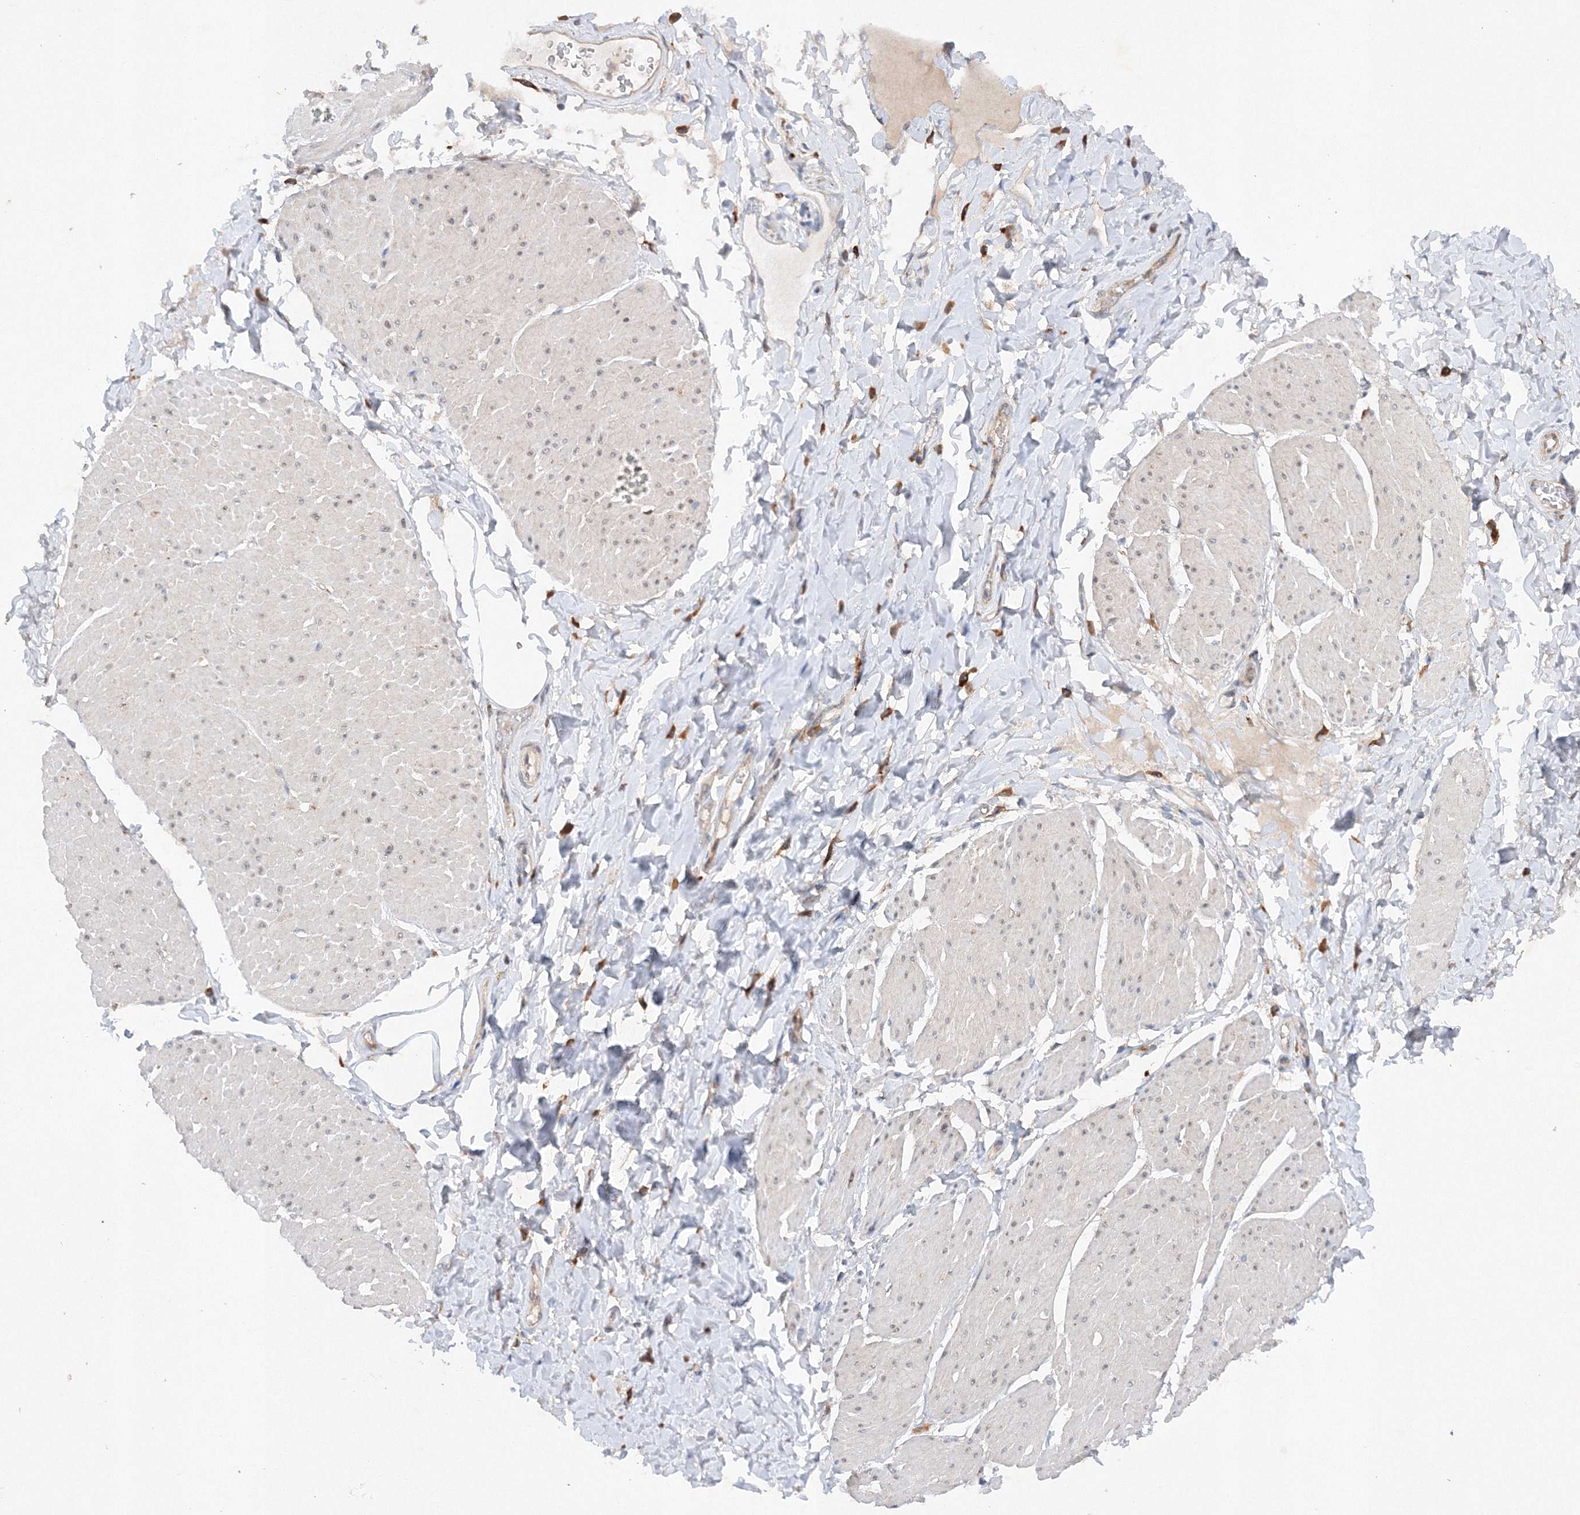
{"staining": {"intensity": "negative", "quantity": "none", "location": "none"}, "tissue": "smooth muscle", "cell_type": "Smooth muscle cells", "image_type": "normal", "snomed": [{"axis": "morphology", "description": "Urothelial carcinoma, High grade"}, {"axis": "topography", "description": "Urinary bladder"}], "caption": "Immunohistochemistry of normal human smooth muscle displays no staining in smooth muscle cells.", "gene": "SLC36A1", "patient": {"sex": "male", "age": 46}}